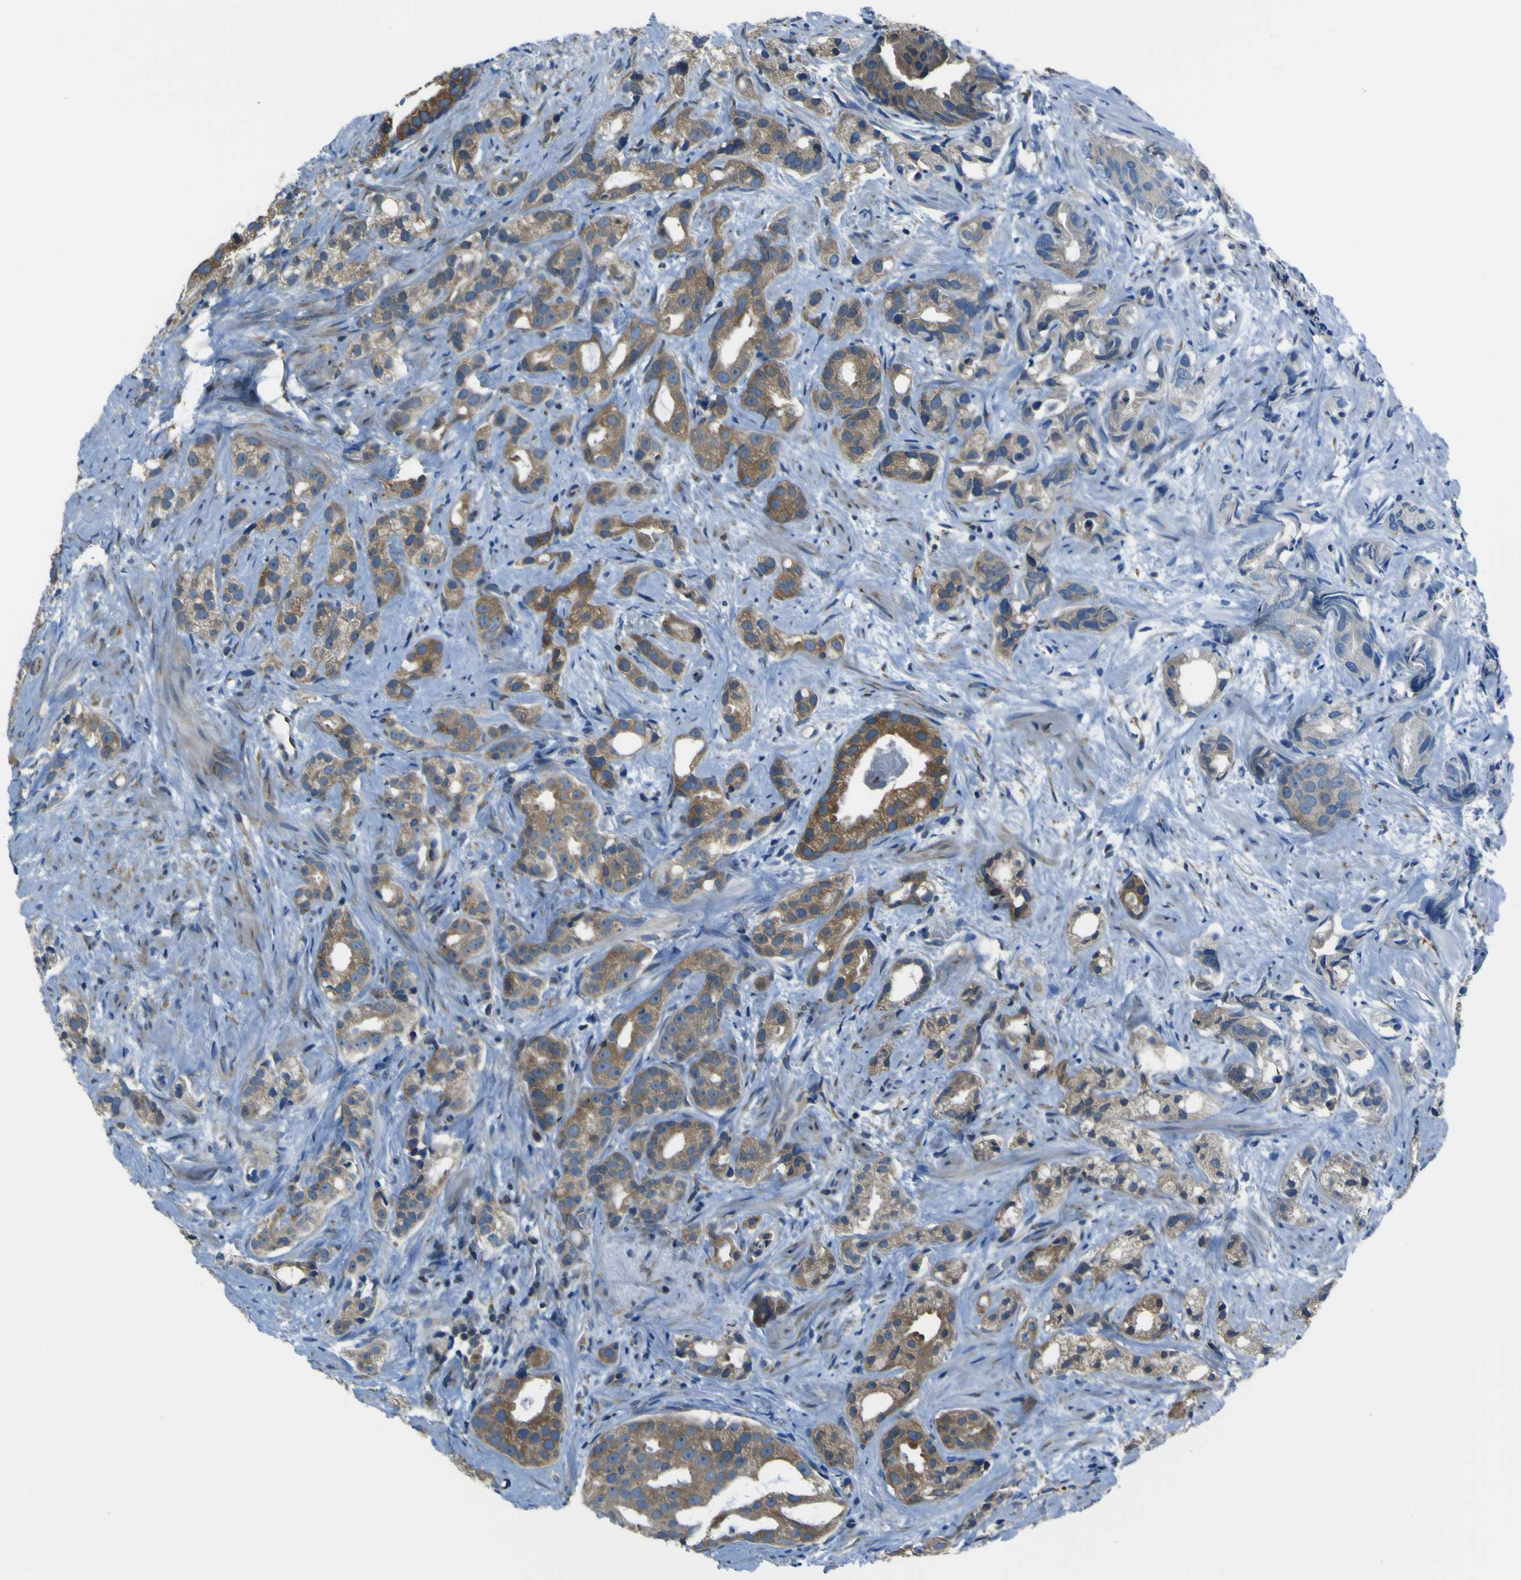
{"staining": {"intensity": "strong", "quantity": ">75%", "location": "cytoplasmic/membranous"}, "tissue": "prostate cancer", "cell_type": "Tumor cells", "image_type": "cancer", "snomed": [{"axis": "morphology", "description": "Adenocarcinoma, Low grade"}, {"axis": "topography", "description": "Prostate"}], "caption": "Brown immunohistochemical staining in prostate cancer (low-grade adenocarcinoma) displays strong cytoplasmic/membranous staining in approximately >75% of tumor cells.", "gene": "STIM1", "patient": {"sex": "male", "age": 89}}